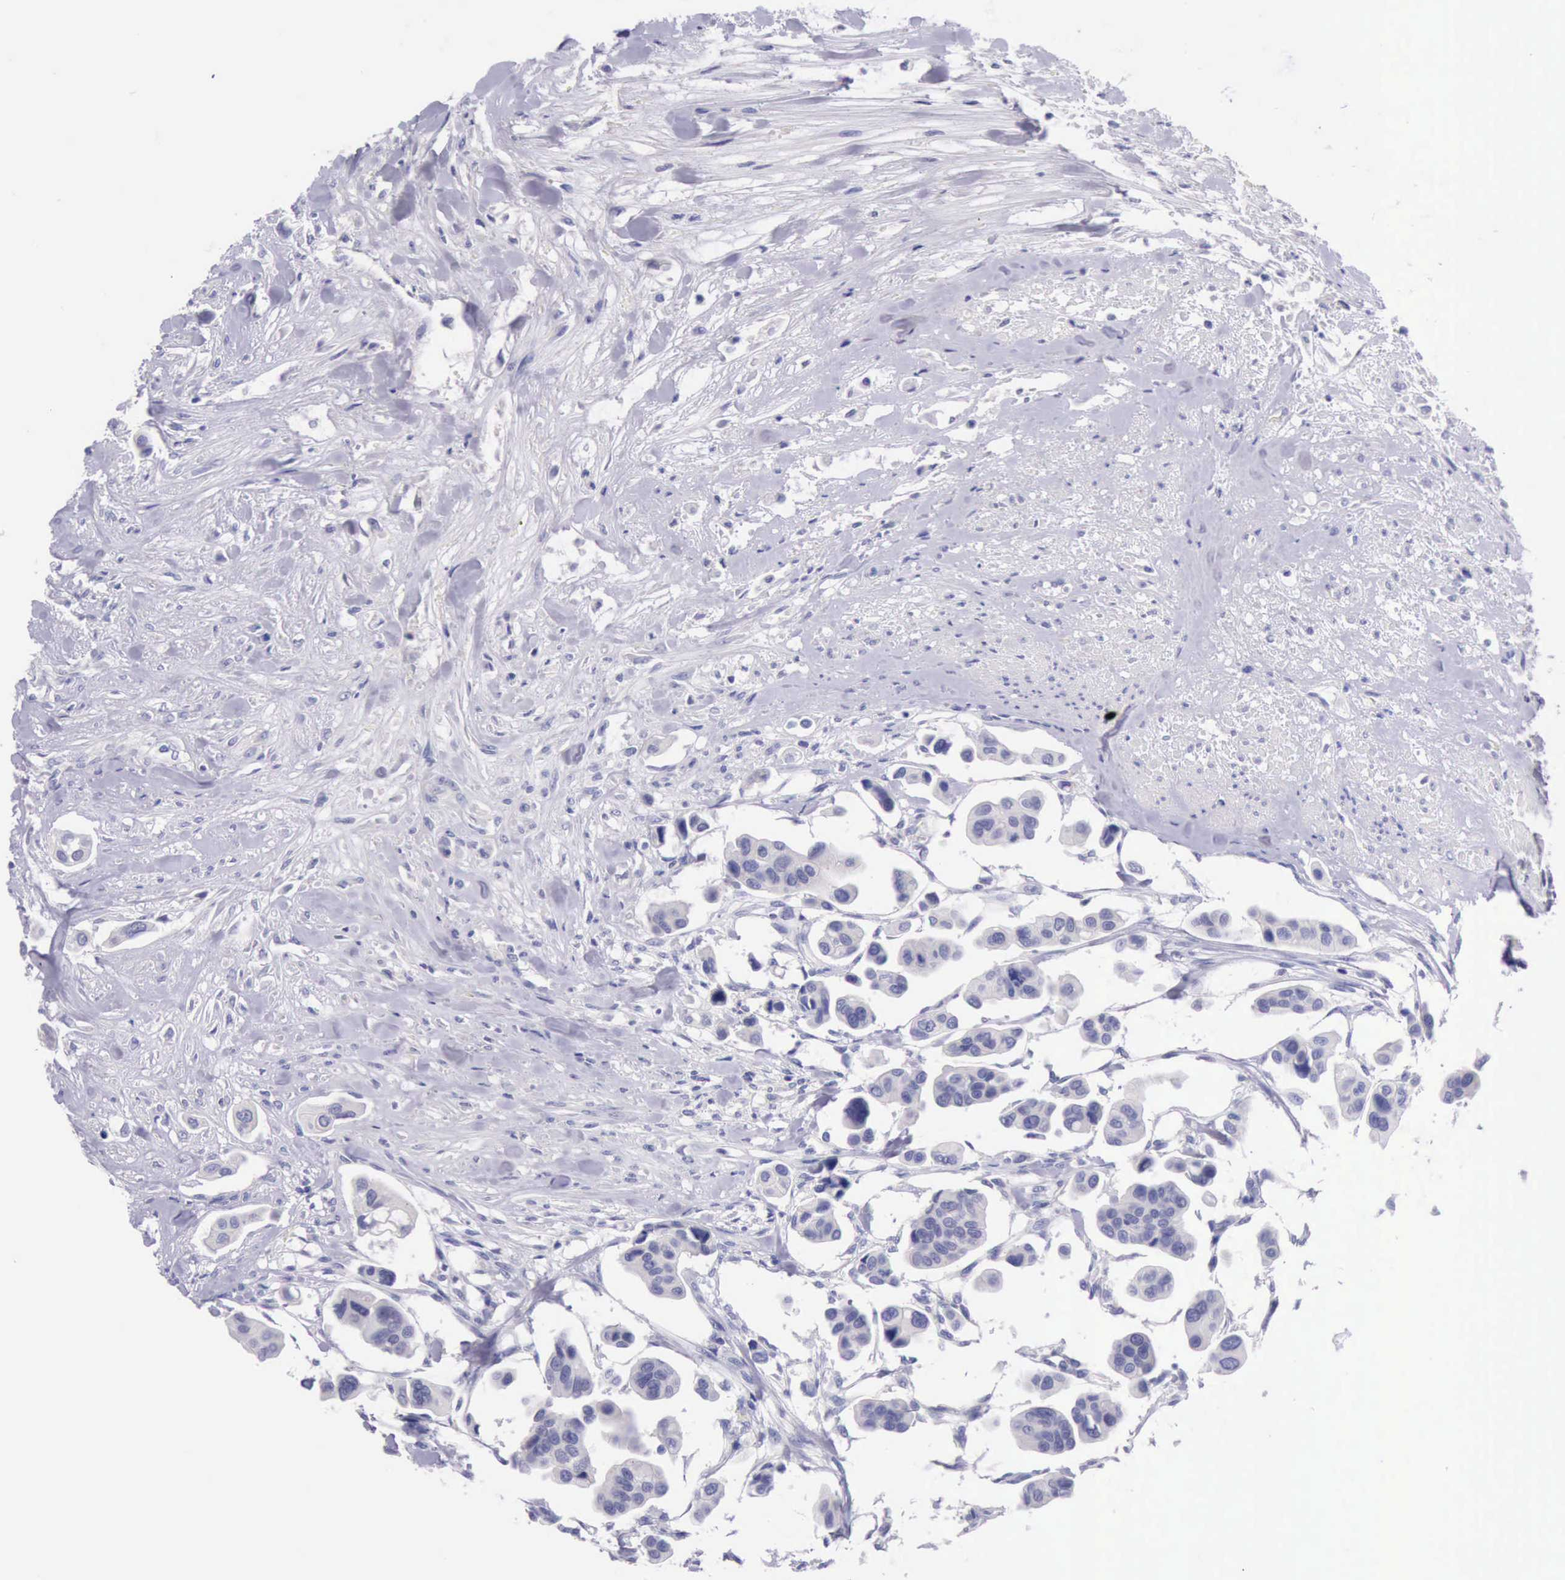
{"staining": {"intensity": "negative", "quantity": "none", "location": "none"}, "tissue": "urothelial cancer", "cell_type": "Tumor cells", "image_type": "cancer", "snomed": [{"axis": "morphology", "description": "Adenocarcinoma, NOS"}, {"axis": "topography", "description": "Urinary bladder"}], "caption": "Tumor cells show no significant positivity in adenocarcinoma. (Brightfield microscopy of DAB IHC at high magnification).", "gene": "LRFN5", "patient": {"sex": "male", "age": 61}}